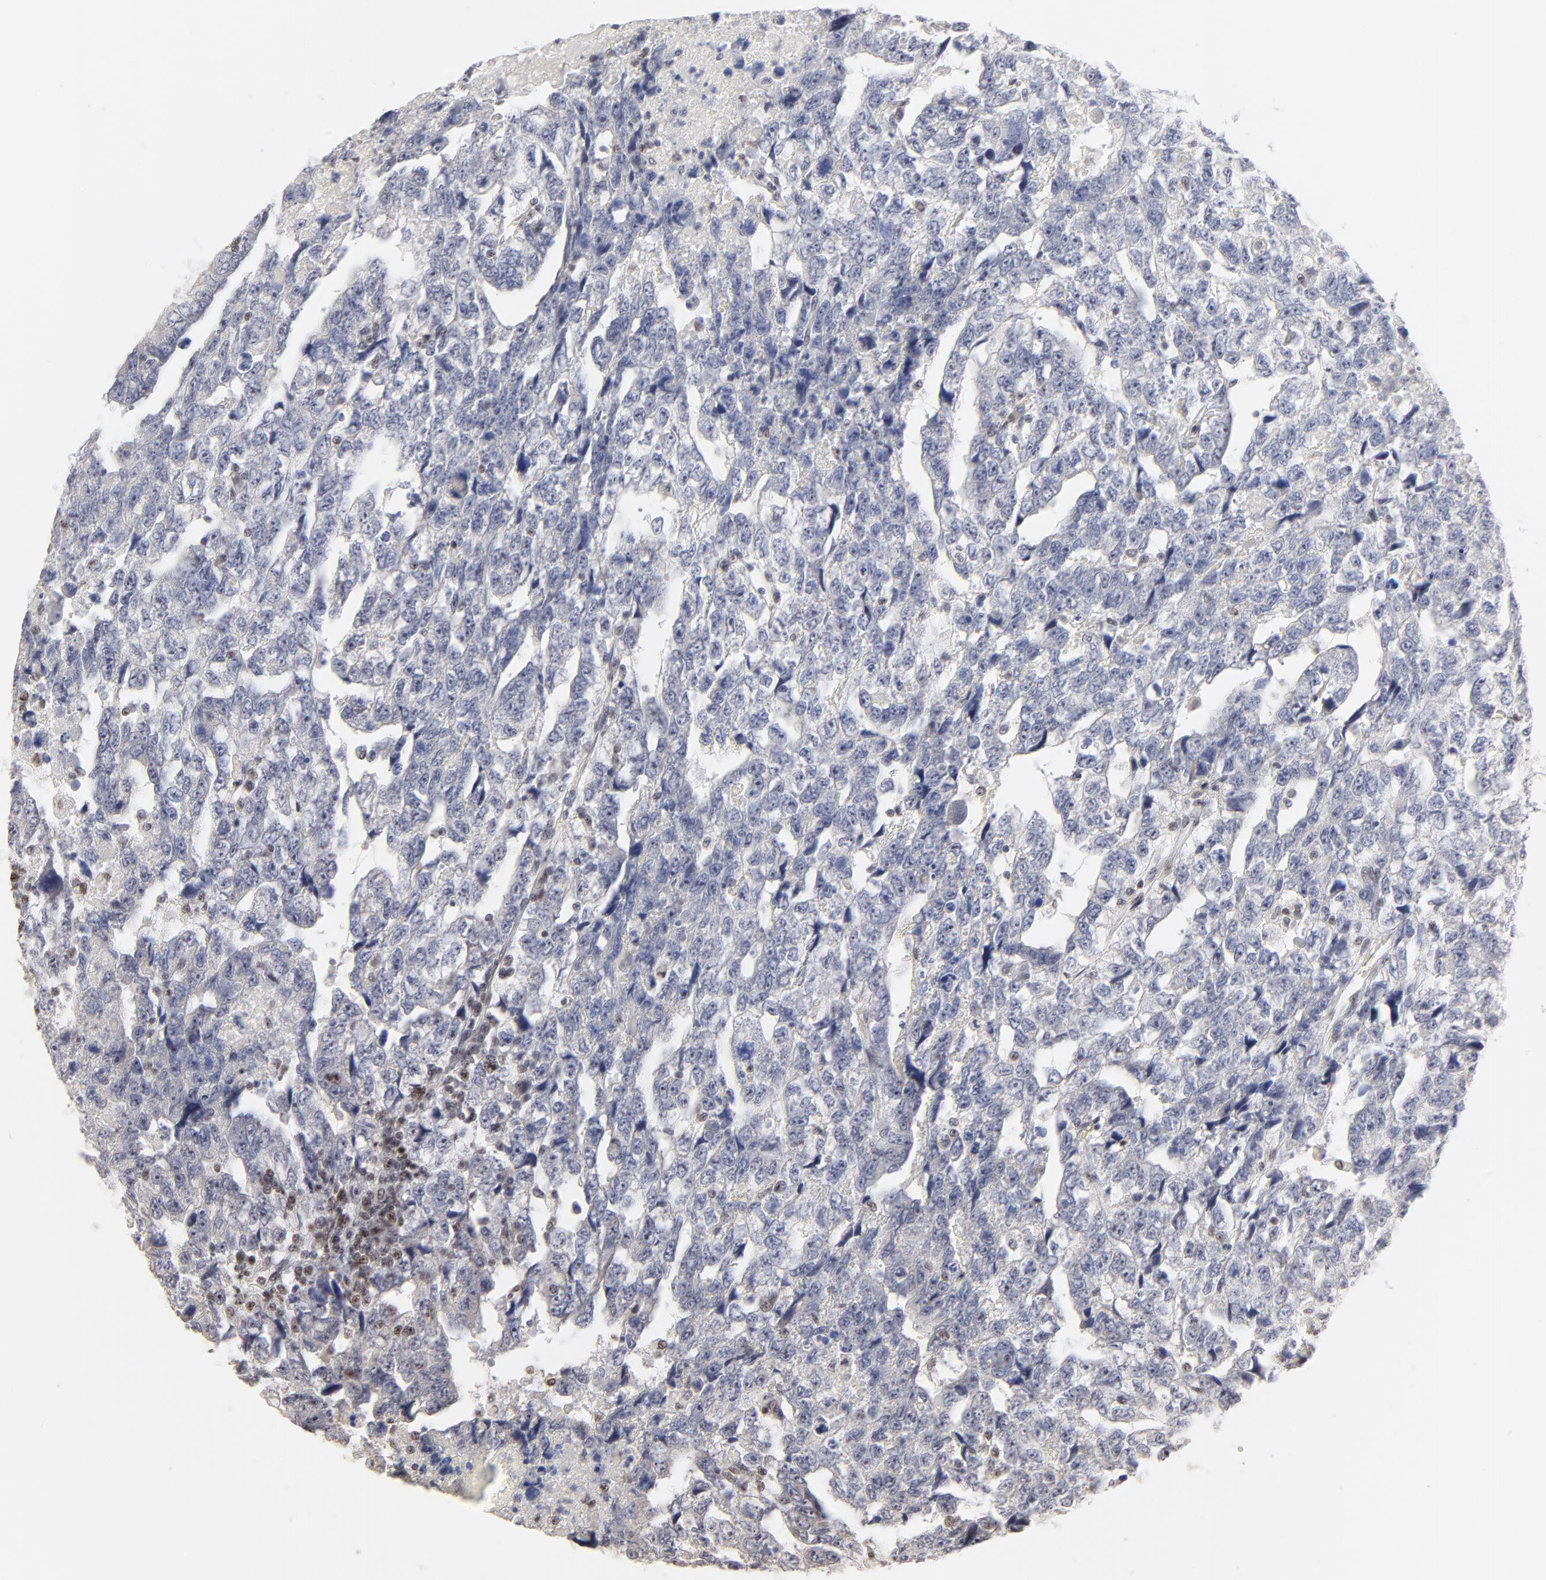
{"staining": {"intensity": "negative", "quantity": "none", "location": "none"}, "tissue": "testis cancer", "cell_type": "Tumor cells", "image_type": "cancer", "snomed": [{"axis": "morphology", "description": "Carcinoma, Embryonal, NOS"}, {"axis": "topography", "description": "Testis"}], "caption": "DAB (3,3'-diaminobenzidine) immunohistochemical staining of testis cancer exhibits no significant positivity in tumor cells.", "gene": "NFIL3", "patient": {"sex": "male", "age": 36}}